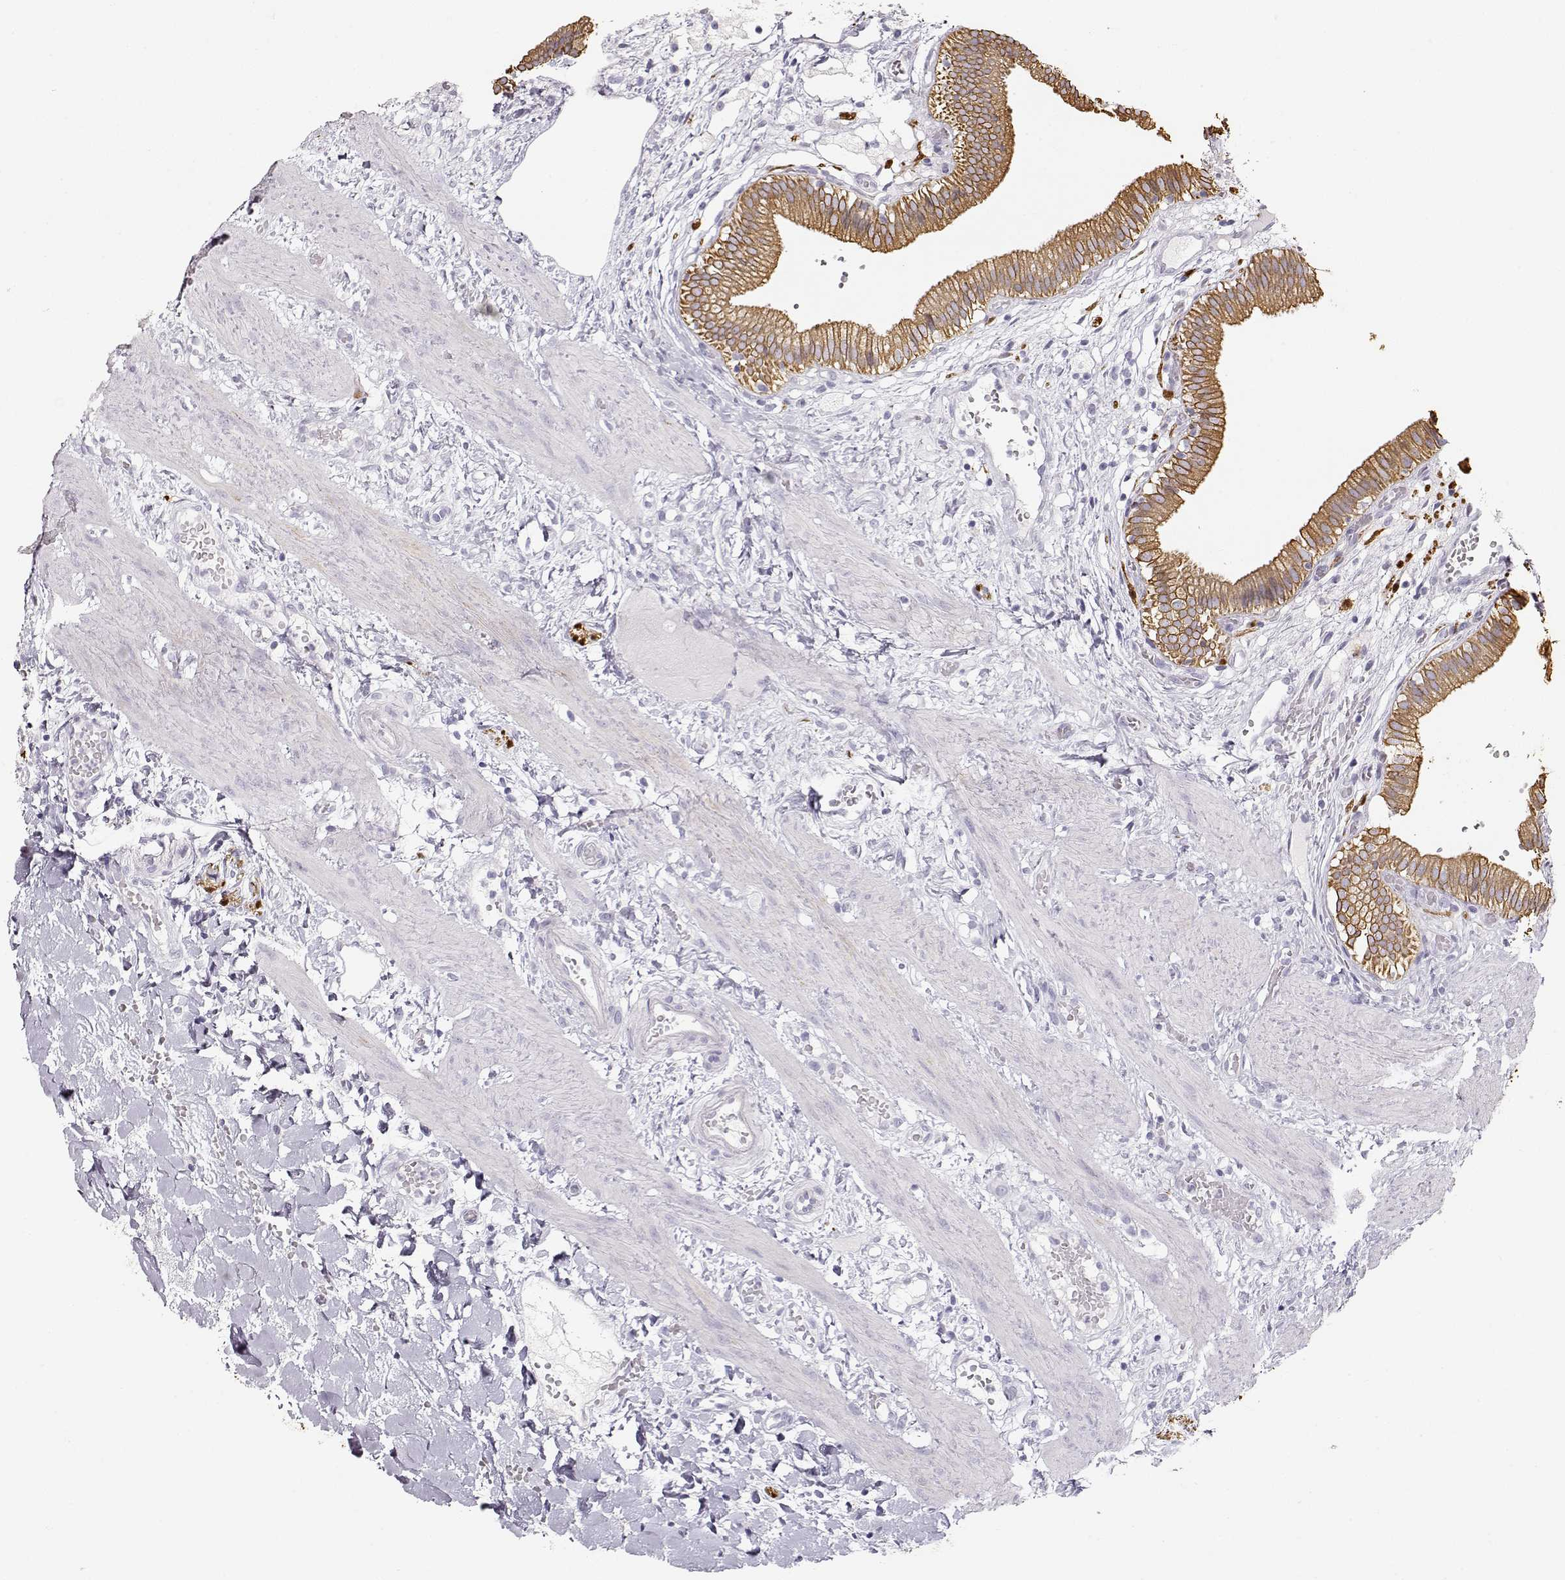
{"staining": {"intensity": "moderate", "quantity": ">75%", "location": "cytoplasmic/membranous"}, "tissue": "gallbladder", "cell_type": "Glandular cells", "image_type": "normal", "snomed": [{"axis": "morphology", "description": "Normal tissue, NOS"}, {"axis": "topography", "description": "Gallbladder"}], "caption": "The image exhibits immunohistochemical staining of normal gallbladder. There is moderate cytoplasmic/membranous staining is identified in about >75% of glandular cells.", "gene": "S100B", "patient": {"sex": "female", "age": 24}}